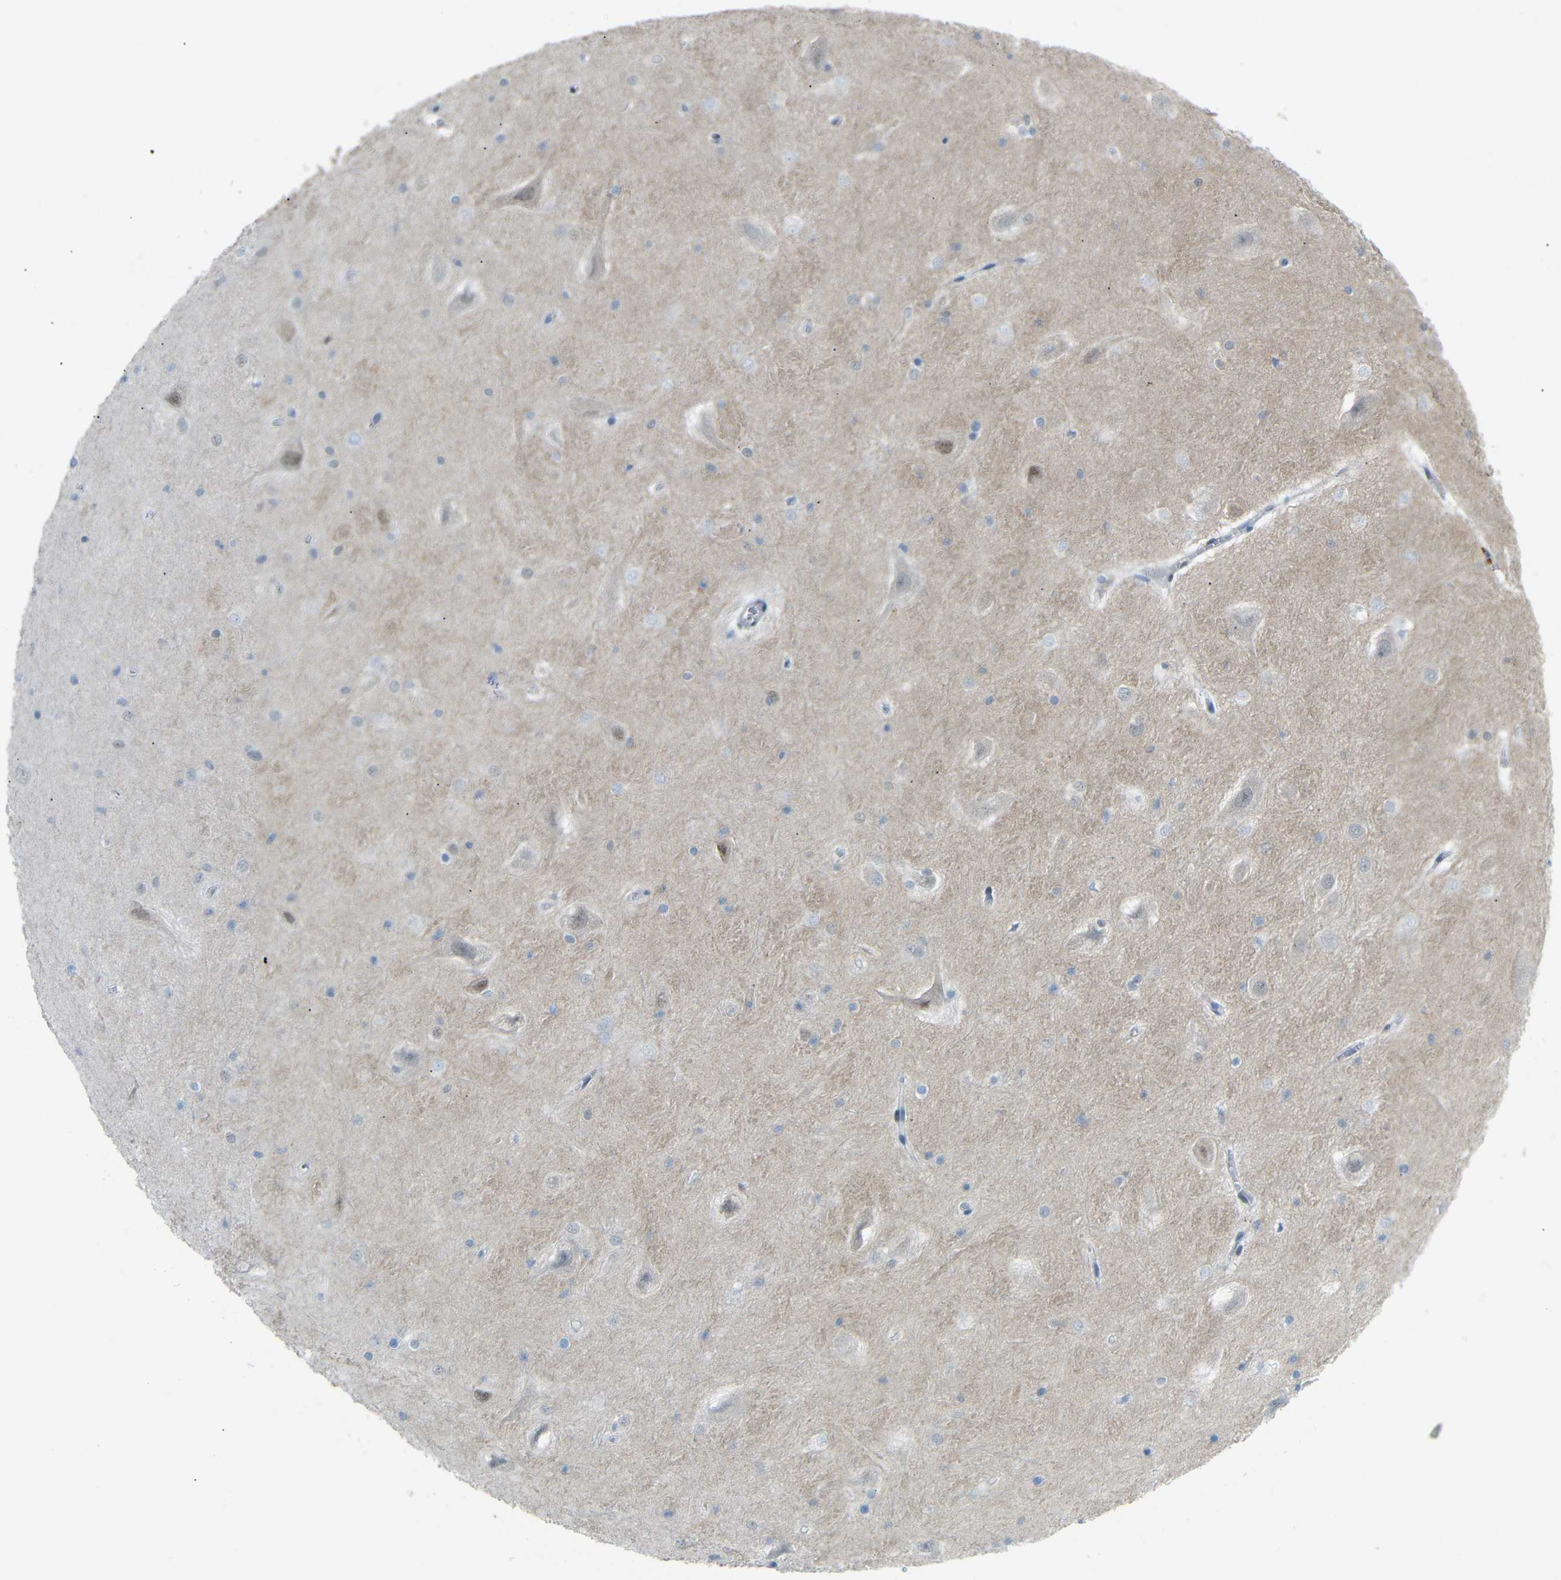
{"staining": {"intensity": "moderate", "quantity": "<25%", "location": "nuclear"}, "tissue": "hippocampus", "cell_type": "Glial cells", "image_type": "normal", "snomed": [{"axis": "morphology", "description": "Normal tissue, NOS"}, {"axis": "topography", "description": "Hippocampus"}], "caption": "Immunohistochemistry of unremarkable human hippocampus displays low levels of moderate nuclear positivity in approximately <25% of glial cells.", "gene": "GPR158", "patient": {"sex": "male", "age": 45}}